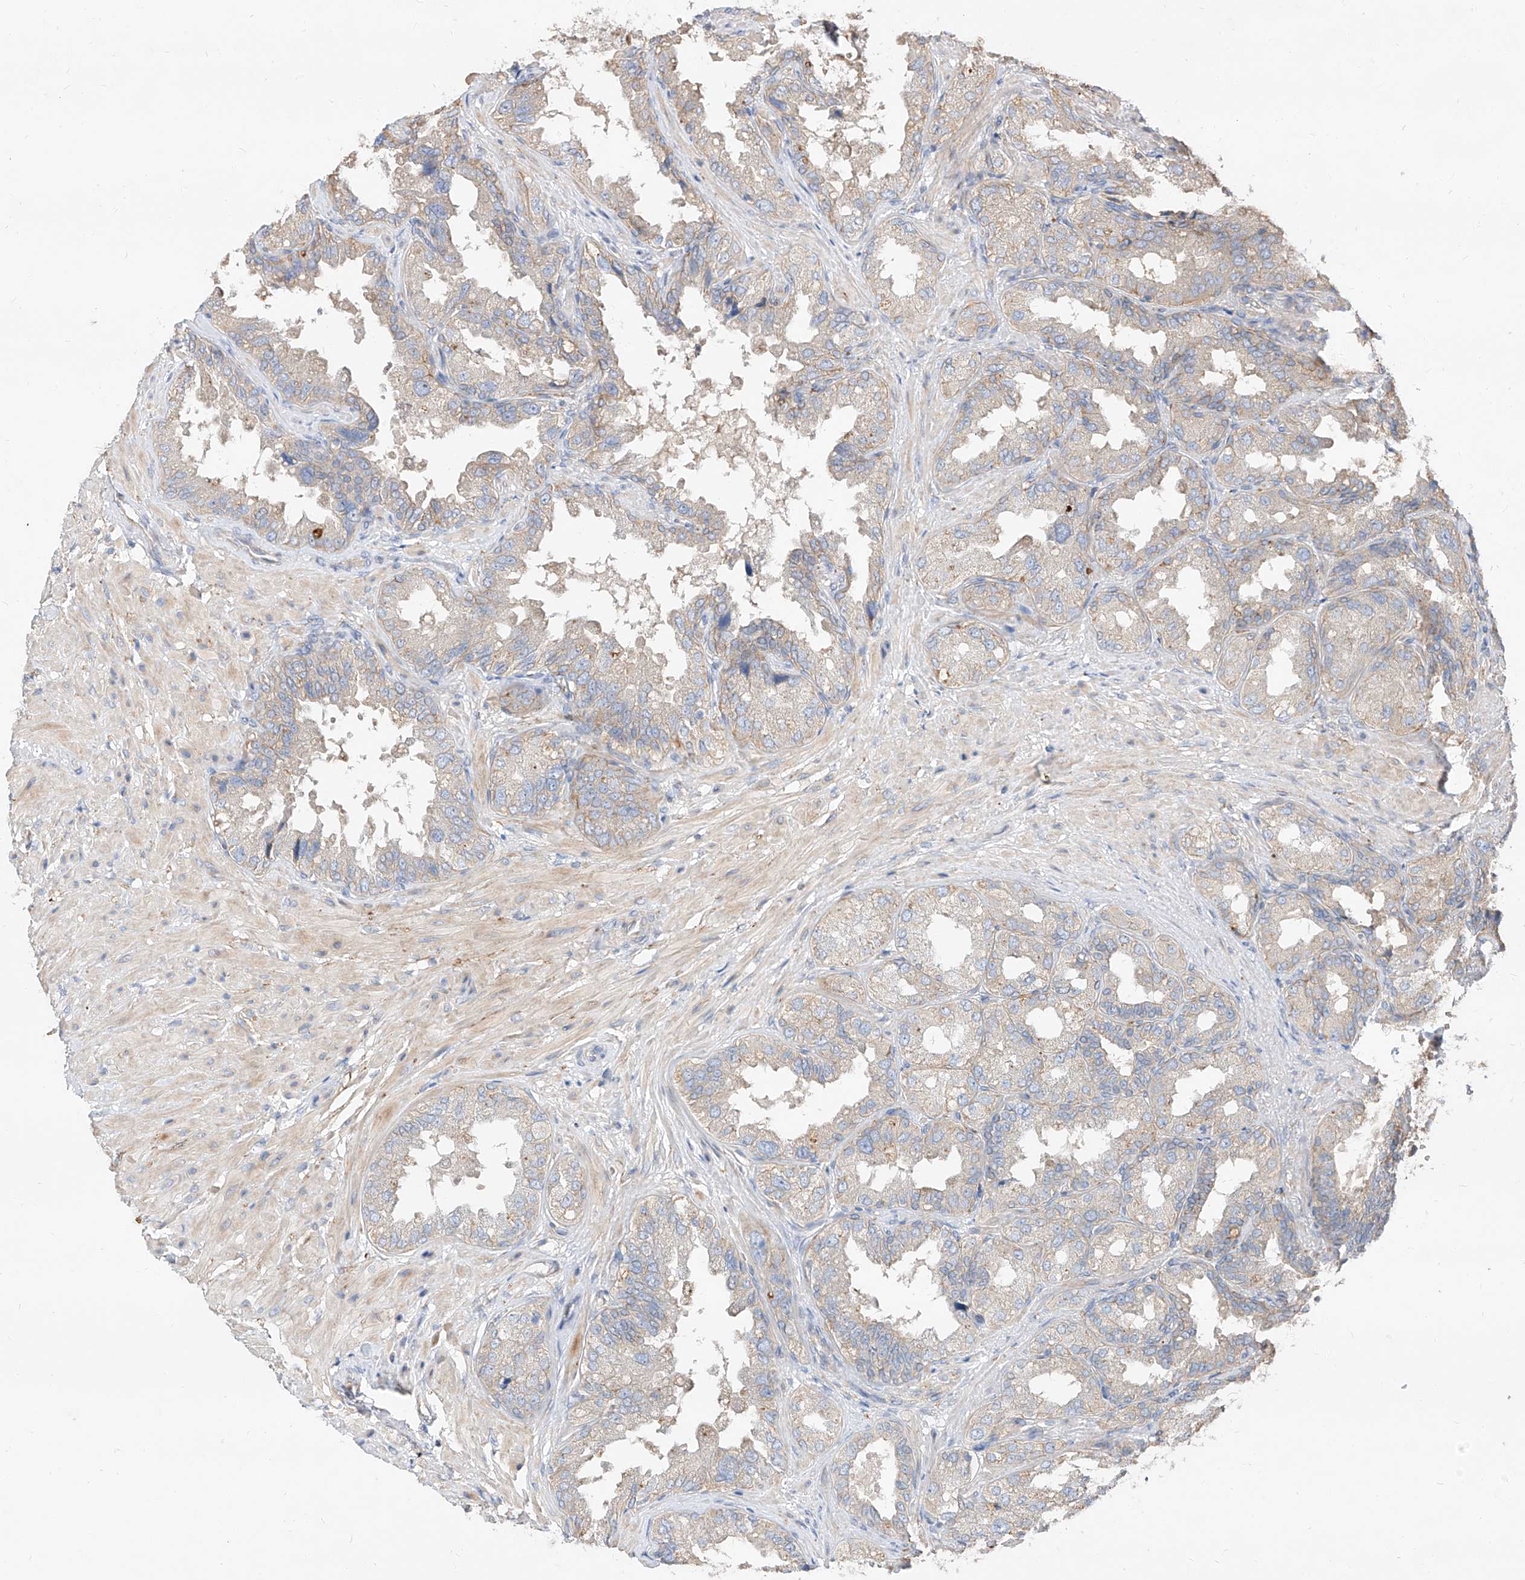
{"staining": {"intensity": "weak", "quantity": "25%-75%", "location": "cytoplasmic/membranous"}, "tissue": "seminal vesicle", "cell_type": "Glandular cells", "image_type": "normal", "snomed": [{"axis": "morphology", "description": "Normal tissue, NOS"}, {"axis": "topography", "description": "Seminal veicle"}, {"axis": "topography", "description": "Peripheral nerve tissue"}], "caption": "Approximately 25%-75% of glandular cells in unremarkable human seminal vesicle display weak cytoplasmic/membranous protein staining as visualized by brown immunohistochemical staining.", "gene": "DIRAS3", "patient": {"sex": "male", "age": 63}}